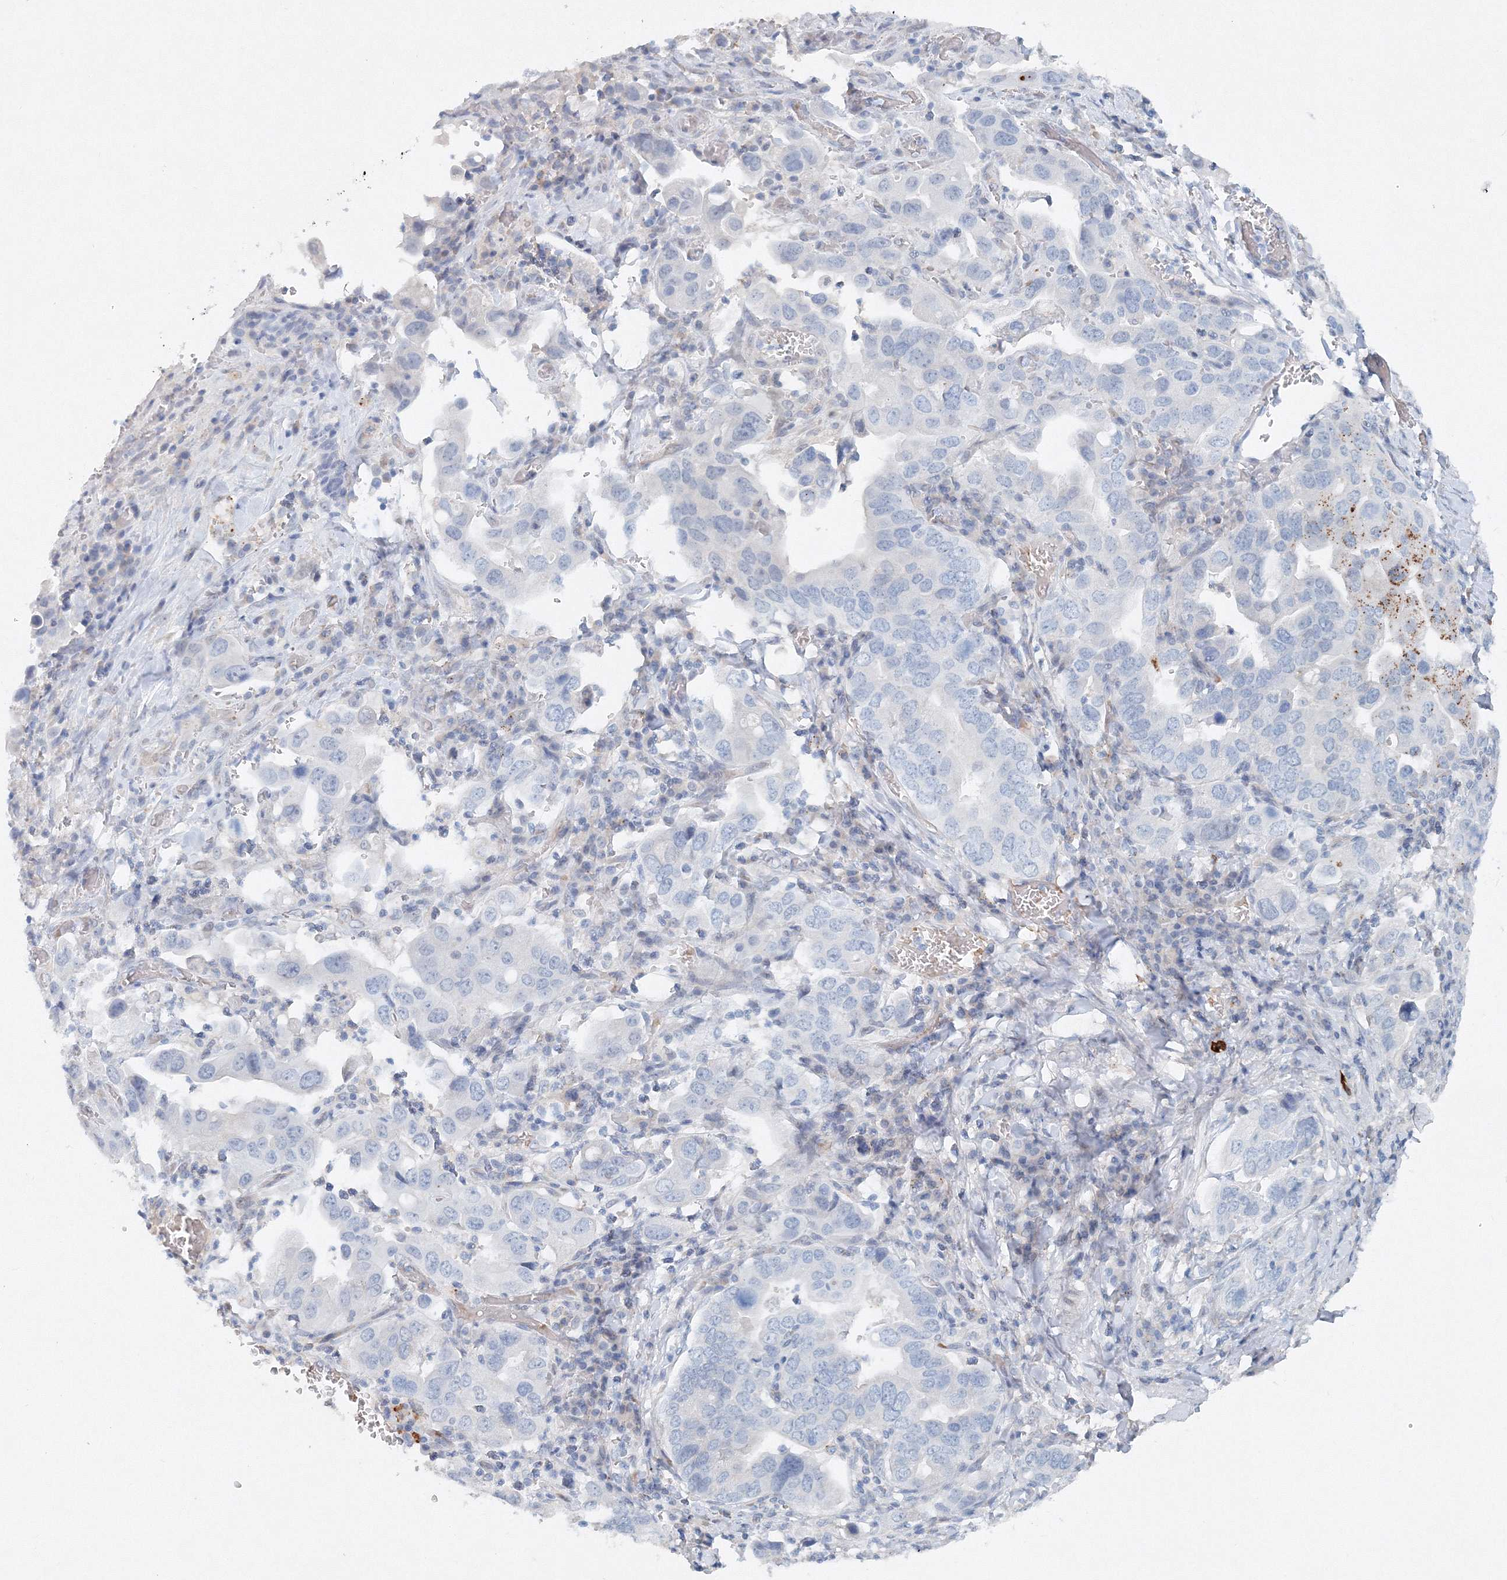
{"staining": {"intensity": "negative", "quantity": "none", "location": "none"}, "tissue": "stomach cancer", "cell_type": "Tumor cells", "image_type": "cancer", "snomed": [{"axis": "morphology", "description": "Adenocarcinoma, NOS"}, {"axis": "topography", "description": "Stomach, upper"}], "caption": "This is a micrograph of immunohistochemistry (IHC) staining of stomach cancer (adenocarcinoma), which shows no positivity in tumor cells.", "gene": "SH3BP5", "patient": {"sex": "male", "age": 62}}